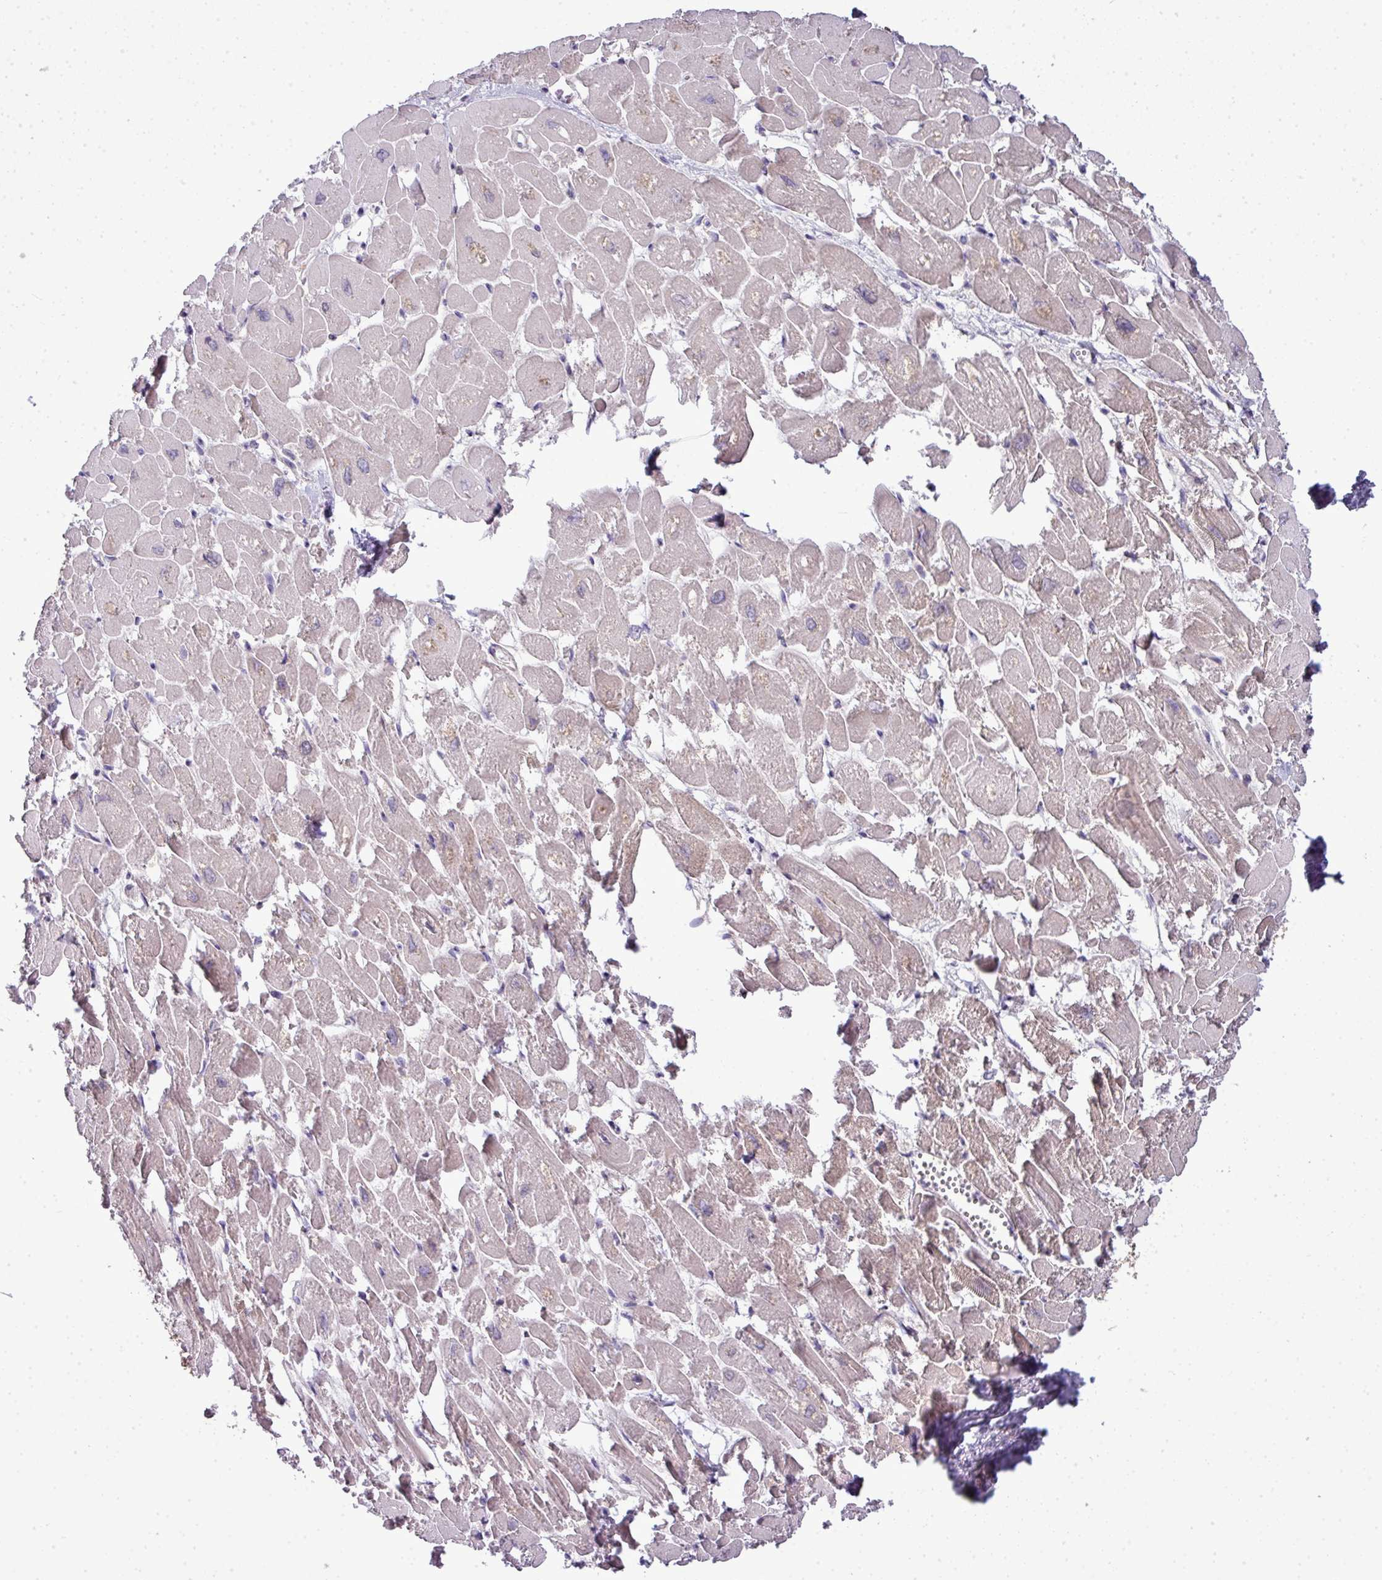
{"staining": {"intensity": "moderate", "quantity": "25%-75%", "location": "cytoplasmic/membranous"}, "tissue": "heart muscle", "cell_type": "Cardiomyocytes", "image_type": "normal", "snomed": [{"axis": "morphology", "description": "Normal tissue, NOS"}, {"axis": "topography", "description": "Heart"}], "caption": "A brown stain shows moderate cytoplasmic/membranous staining of a protein in cardiomyocytes of benign heart muscle. (IHC, brightfield microscopy, high magnification).", "gene": "STAT5A", "patient": {"sex": "male", "age": 54}}